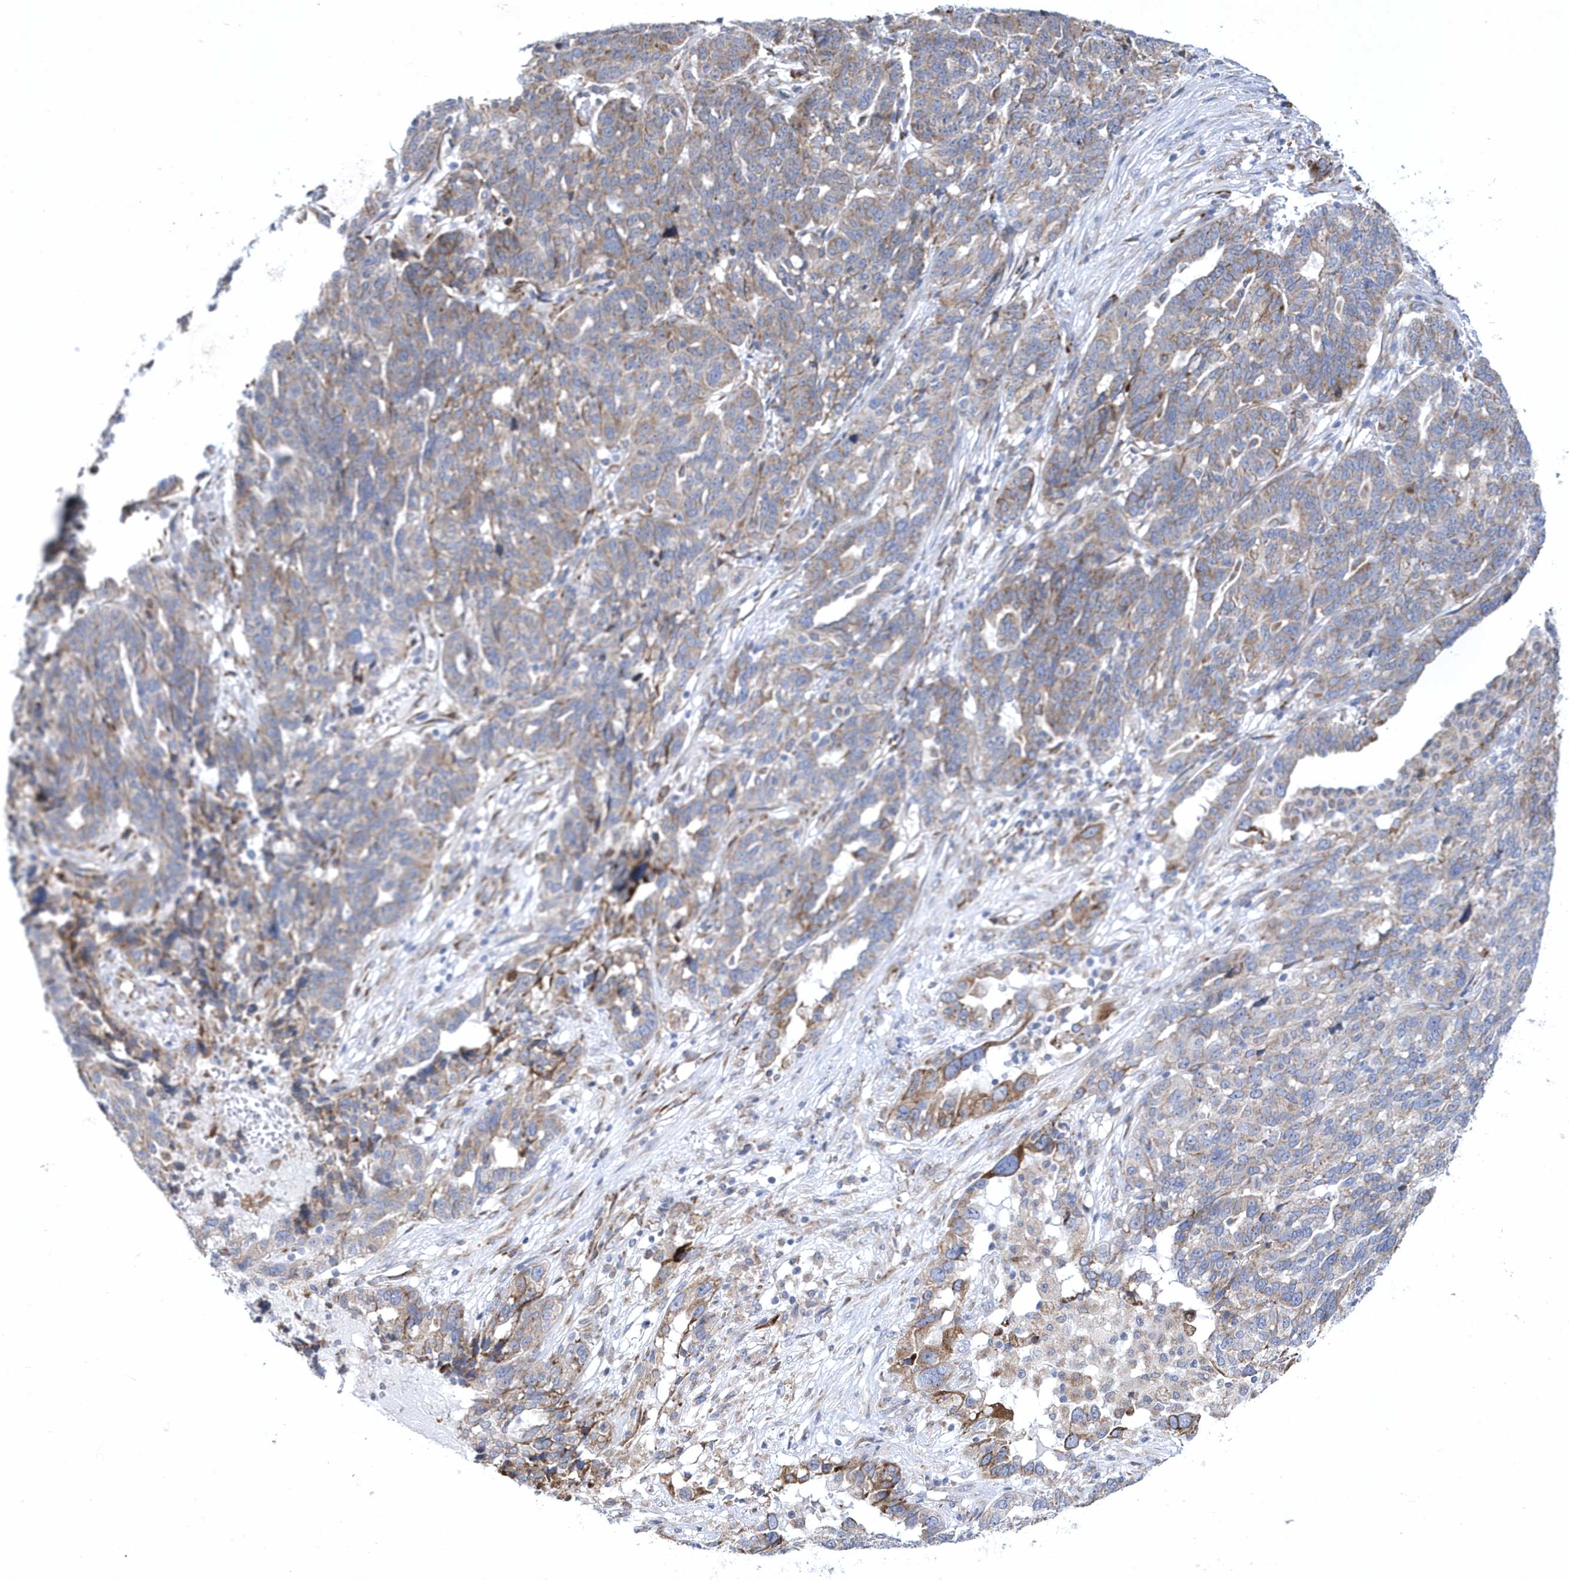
{"staining": {"intensity": "moderate", "quantity": "<25%", "location": "cytoplasmic/membranous"}, "tissue": "ovarian cancer", "cell_type": "Tumor cells", "image_type": "cancer", "snomed": [{"axis": "morphology", "description": "Cystadenocarcinoma, serous, NOS"}, {"axis": "topography", "description": "Ovary"}], "caption": "Moderate cytoplasmic/membranous protein expression is seen in about <25% of tumor cells in ovarian cancer.", "gene": "MED31", "patient": {"sex": "female", "age": 59}}